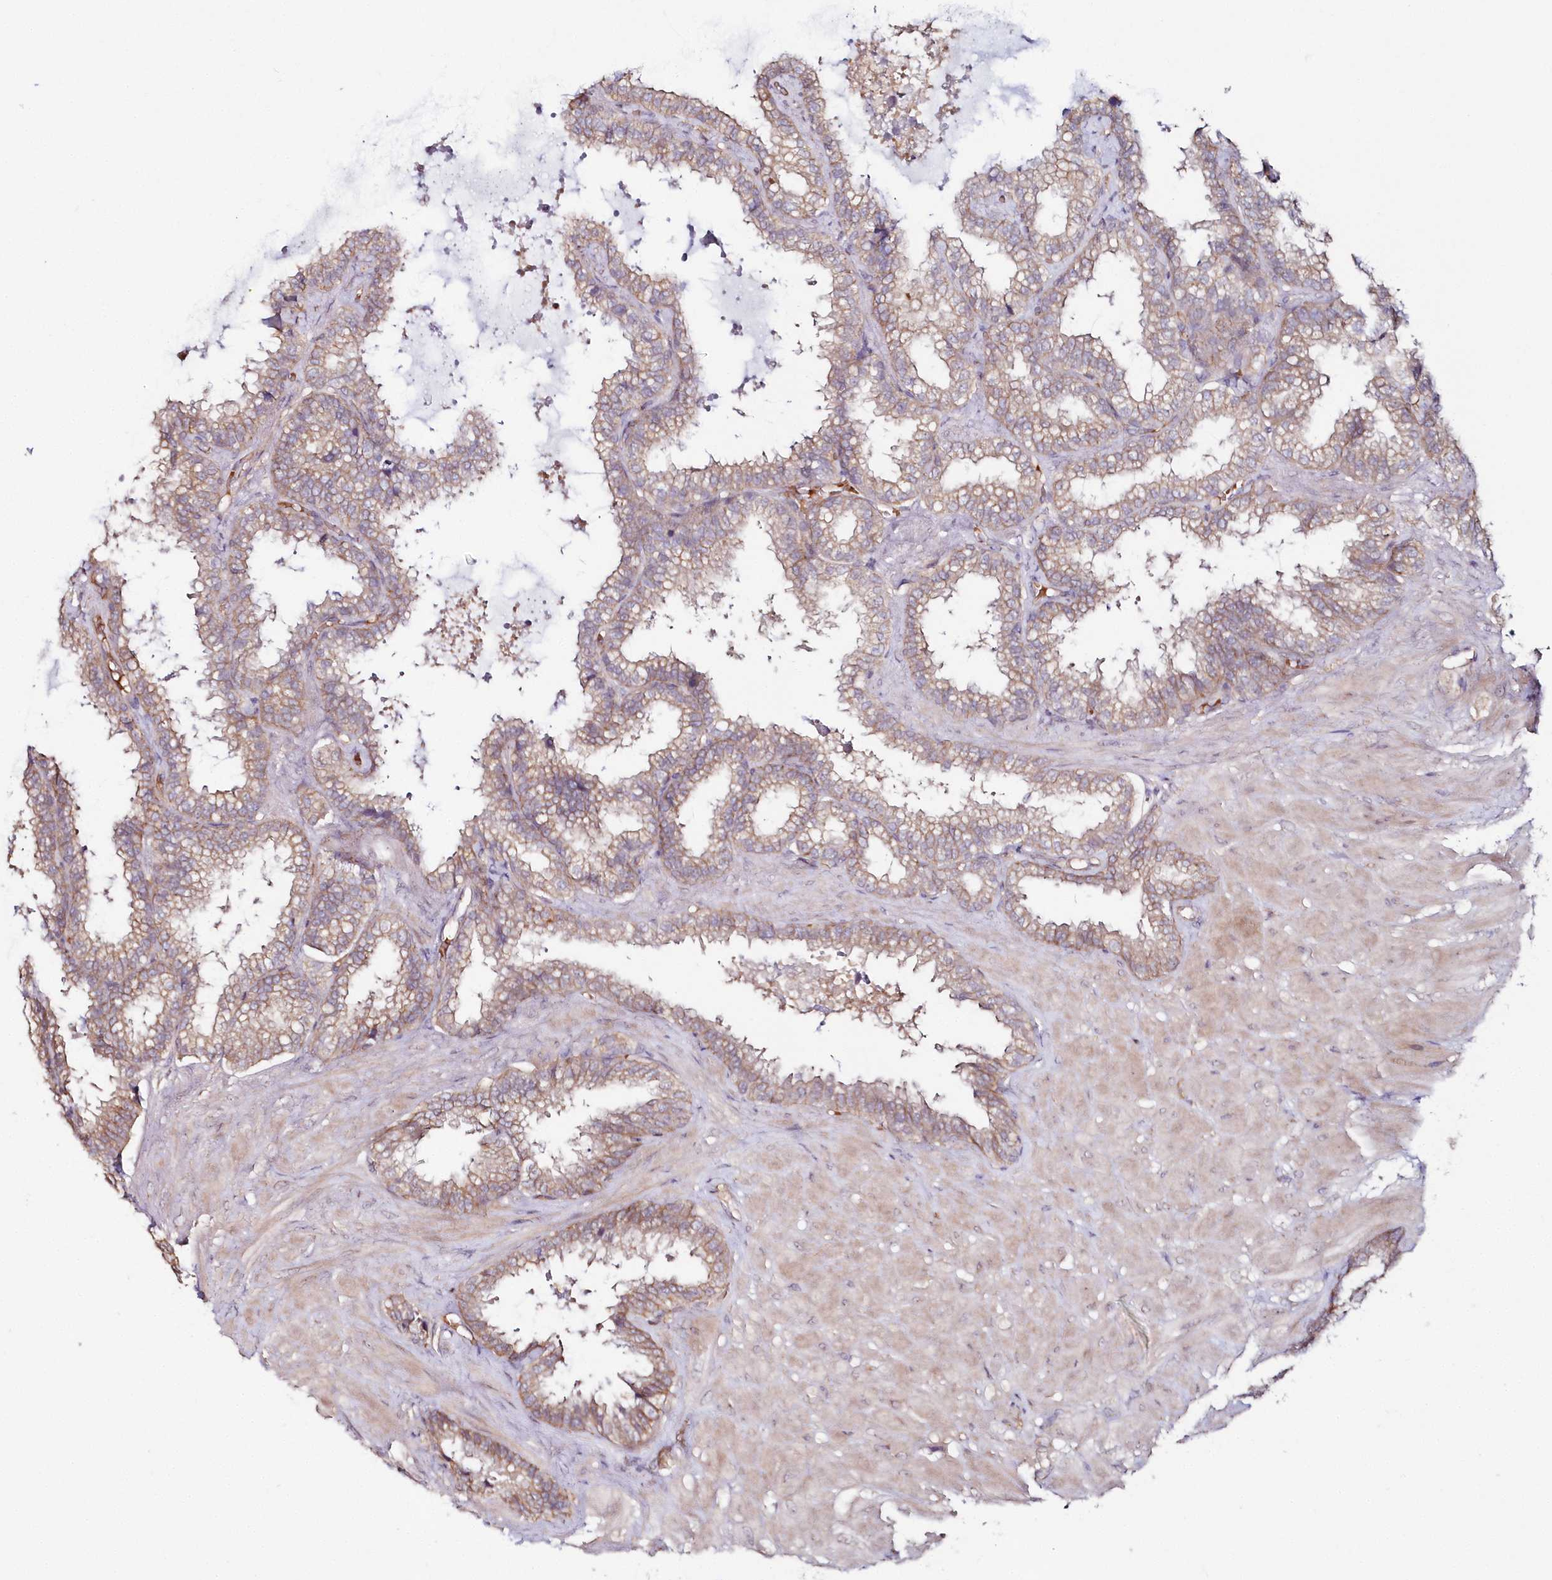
{"staining": {"intensity": "moderate", "quantity": ">75%", "location": "cytoplasmic/membranous"}, "tissue": "seminal vesicle", "cell_type": "Glandular cells", "image_type": "normal", "snomed": [{"axis": "morphology", "description": "Normal tissue, NOS"}, {"axis": "topography", "description": "Seminal veicle"}], "caption": "A micrograph of human seminal vesicle stained for a protein reveals moderate cytoplasmic/membranous brown staining in glandular cells. The staining is performed using DAB brown chromogen to label protein expression. The nuclei are counter-stained blue using hematoxylin.", "gene": "HYCC2", "patient": {"sex": "male", "age": 46}}